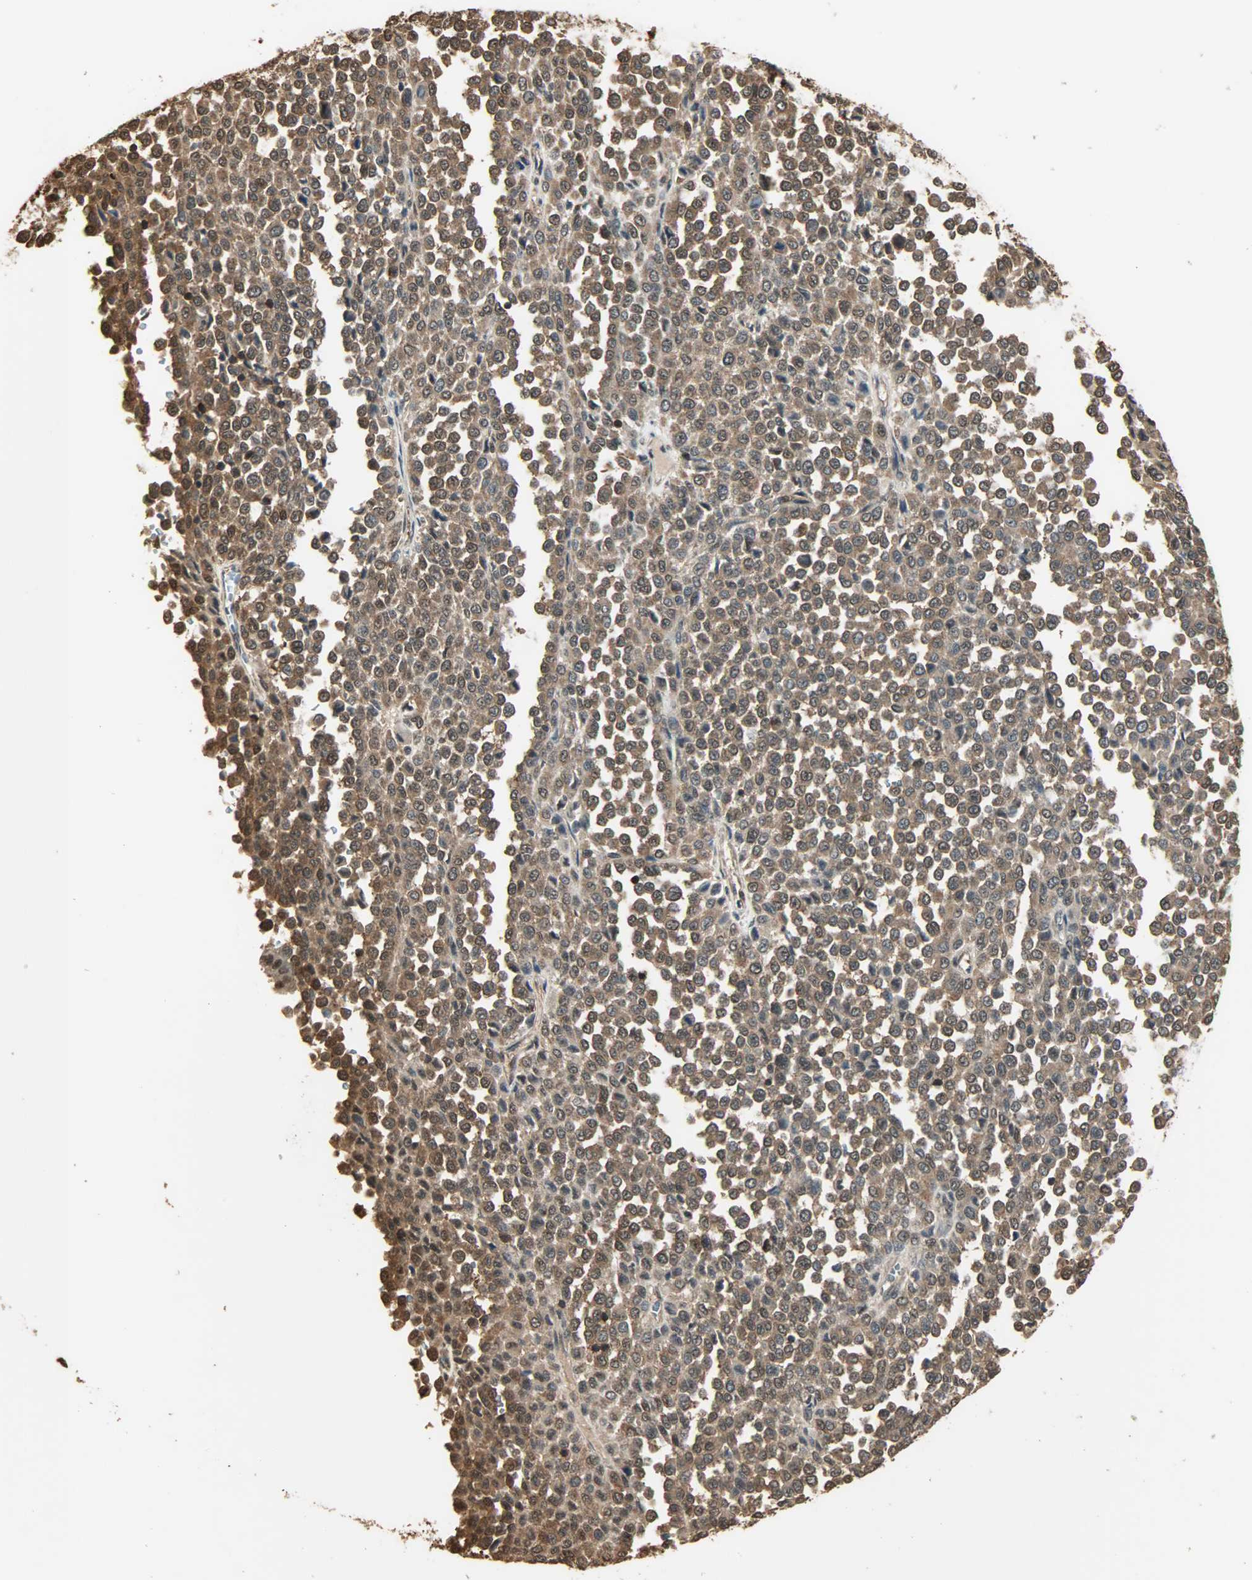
{"staining": {"intensity": "moderate", "quantity": ">75%", "location": "cytoplasmic/membranous,nuclear"}, "tissue": "melanoma", "cell_type": "Tumor cells", "image_type": "cancer", "snomed": [{"axis": "morphology", "description": "Malignant melanoma, Metastatic site"}, {"axis": "topography", "description": "Pancreas"}], "caption": "Moderate cytoplasmic/membranous and nuclear staining for a protein is identified in approximately >75% of tumor cells of malignant melanoma (metastatic site) using immunohistochemistry.", "gene": "YWHAZ", "patient": {"sex": "female", "age": 30}}